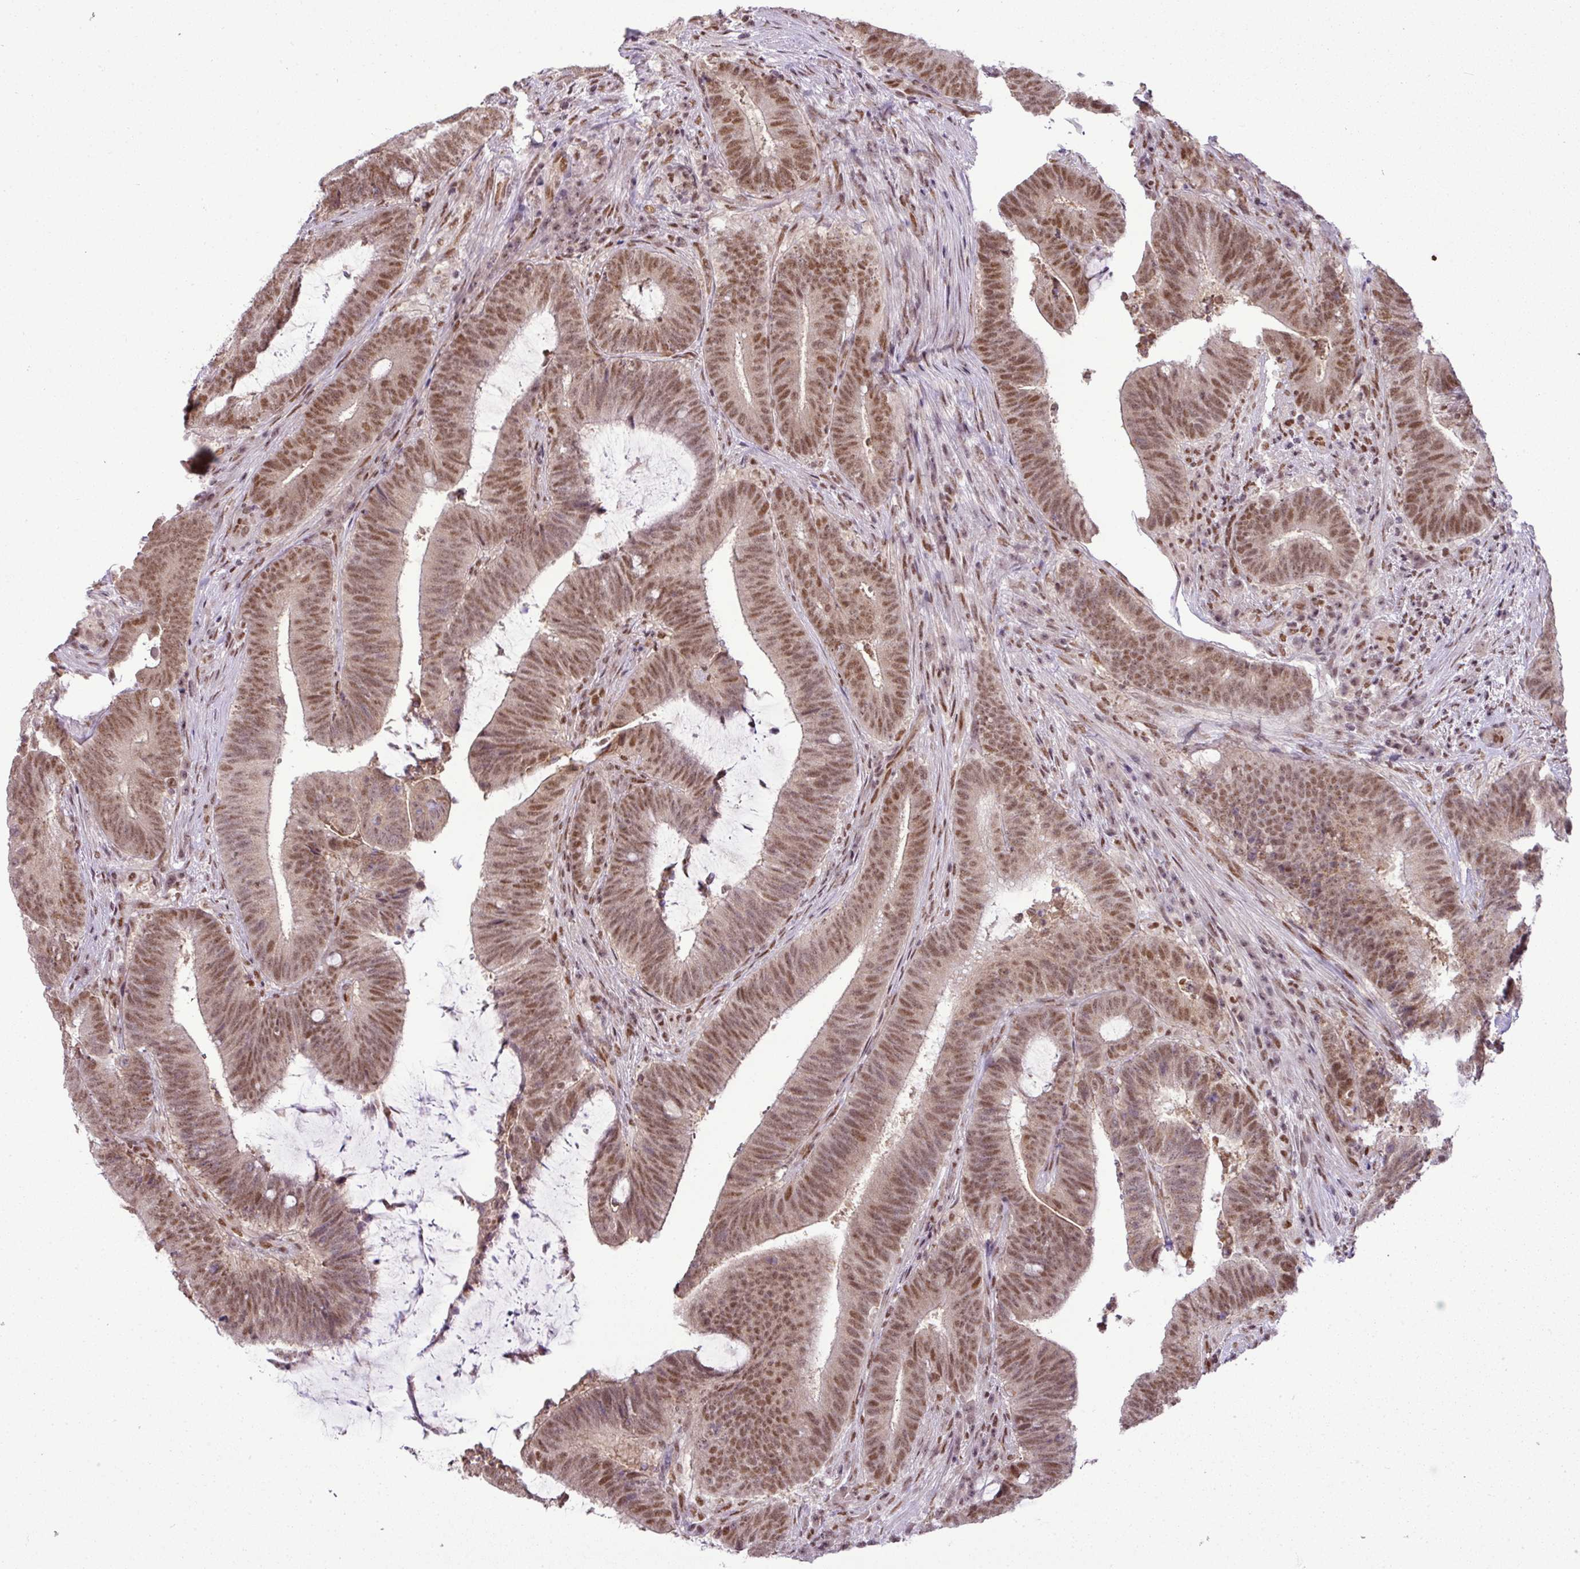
{"staining": {"intensity": "moderate", "quantity": ">75%", "location": "nuclear"}, "tissue": "colorectal cancer", "cell_type": "Tumor cells", "image_type": "cancer", "snomed": [{"axis": "morphology", "description": "Adenocarcinoma, NOS"}, {"axis": "topography", "description": "Colon"}], "caption": "Brown immunohistochemical staining in colorectal adenocarcinoma shows moderate nuclear positivity in about >75% of tumor cells.", "gene": "PGAP4", "patient": {"sex": "female", "age": 43}}